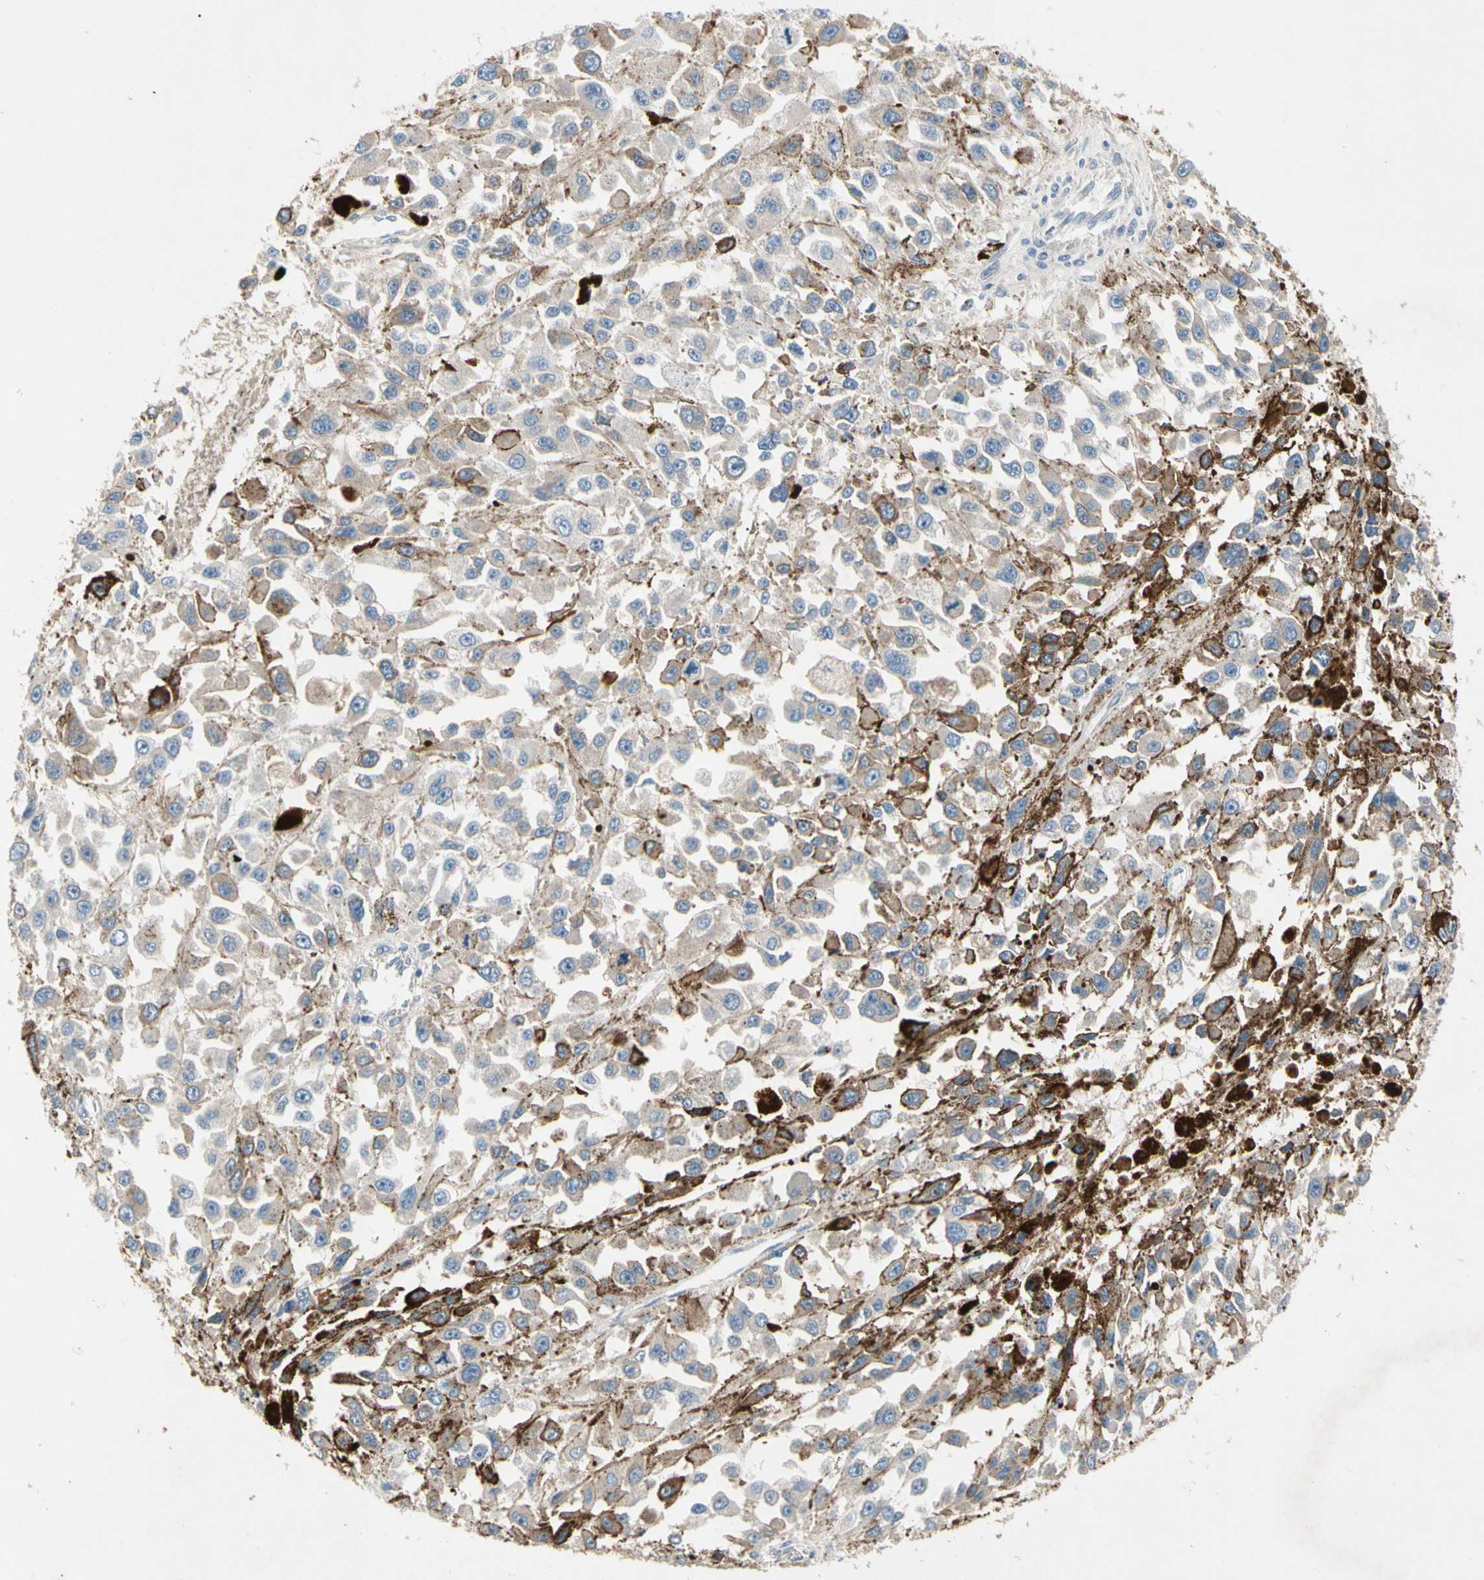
{"staining": {"intensity": "negative", "quantity": "none", "location": "none"}, "tissue": "melanoma", "cell_type": "Tumor cells", "image_type": "cancer", "snomed": [{"axis": "morphology", "description": "Malignant melanoma, Metastatic site"}, {"axis": "topography", "description": "Lymph node"}], "caption": "High magnification brightfield microscopy of melanoma stained with DAB (brown) and counterstained with hematoxylin (blue): tumor cells show no significant expression.", "gene": "CRTAC1", "patient": {"sex": "male", "age": 59}}